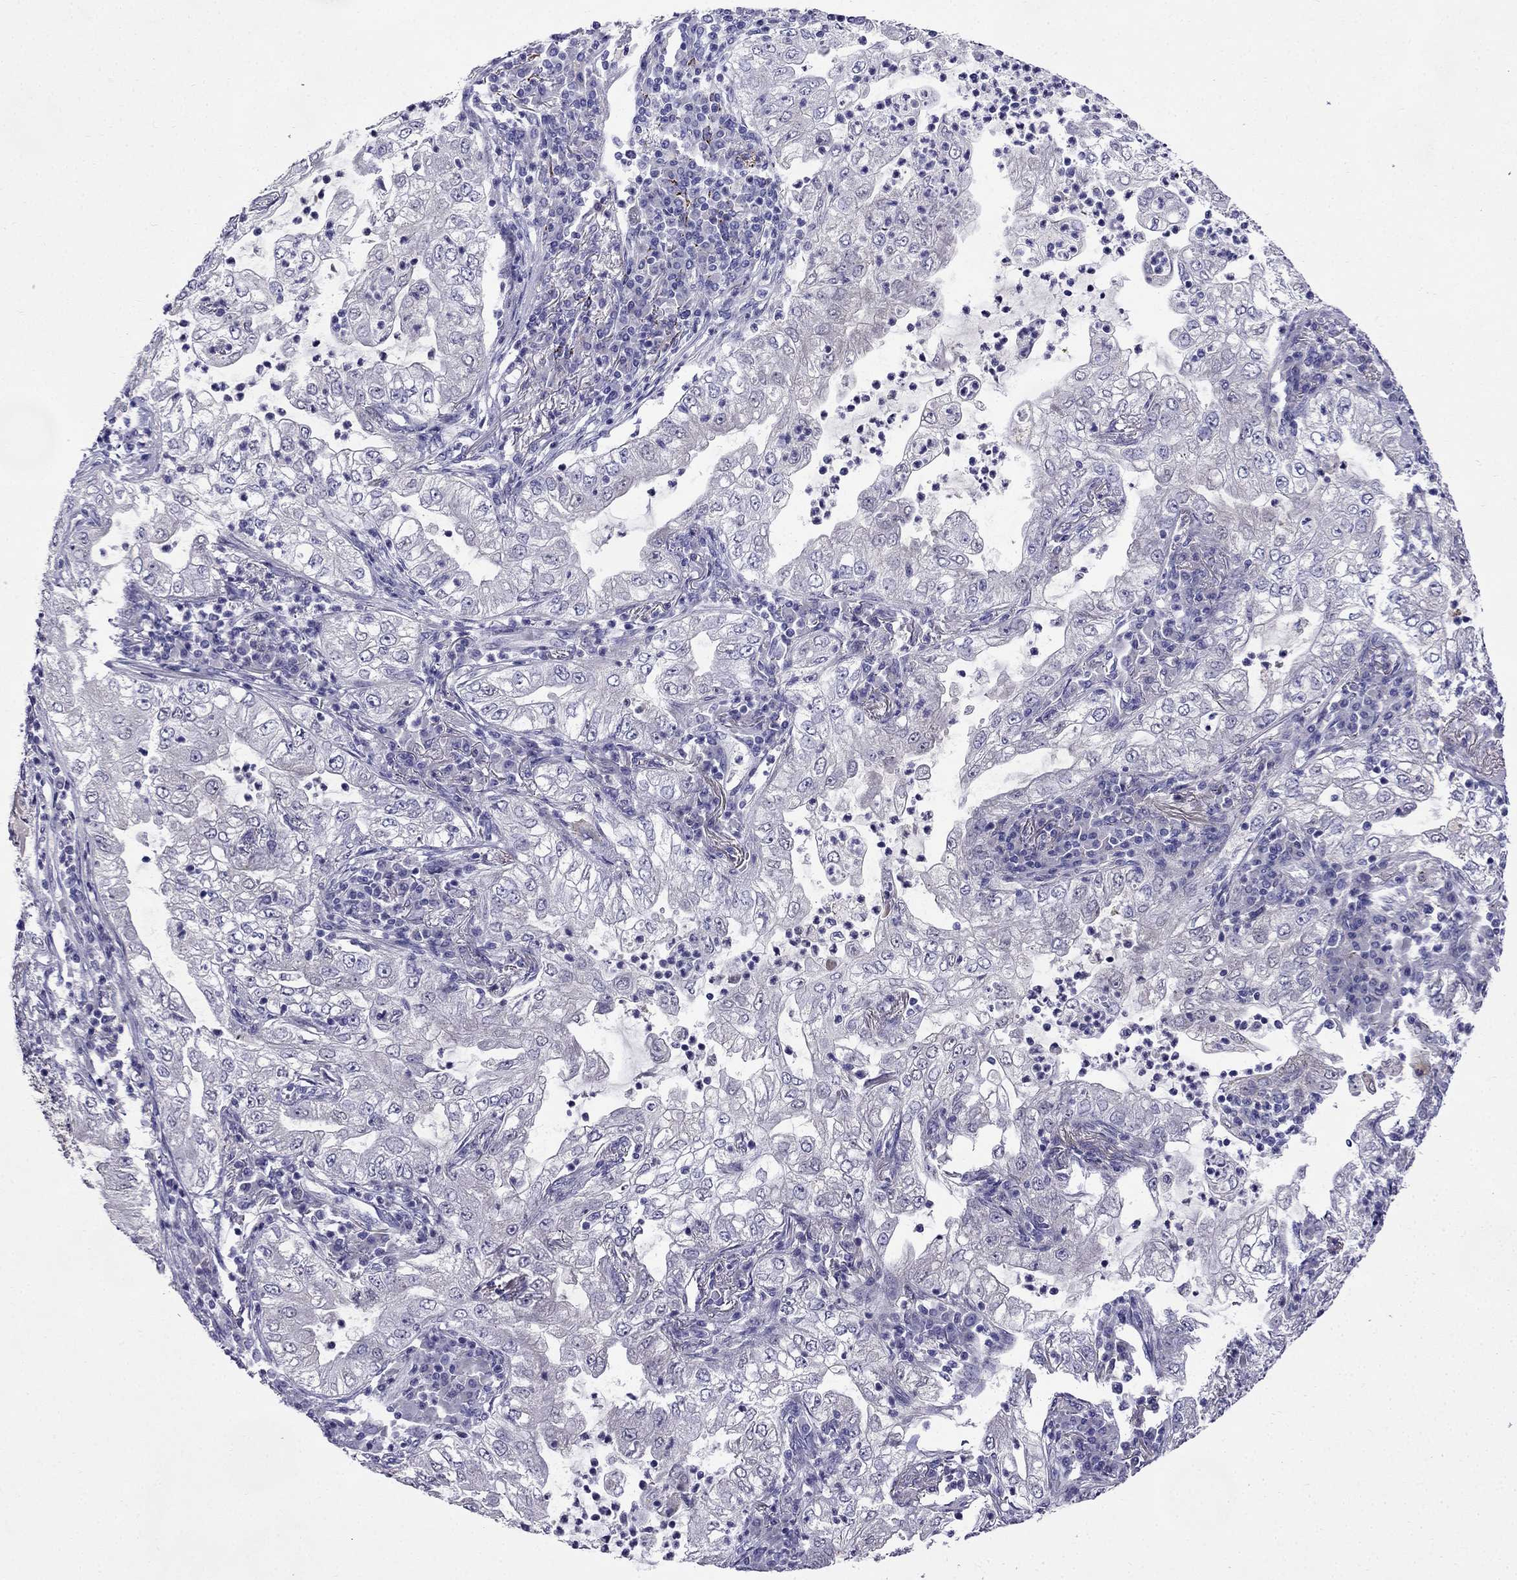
{"staining": {"intensity": "negative", "quantity": "none", "location": "none"}, "tissue": "lung cancer", "cell_type": "Tumor cells", "image_type": "cancer", "snomed": [{"axis": "morphology", "description": "Adenocarcinoma, NOS"}, {"axis": "topography", "description": "Lung"}], "caption": "IHC photomicrograph of neoplastic tissue: lung cancer stained with DAB (3,3'-diaminobenzidine) exhibits no significant protein expression in tumor cells. (DAB immunohistochemistry visualized using brightfield microscopy, high magnification).", "gene": "PI16", "patient": {"sex": "female", "age": 73}}